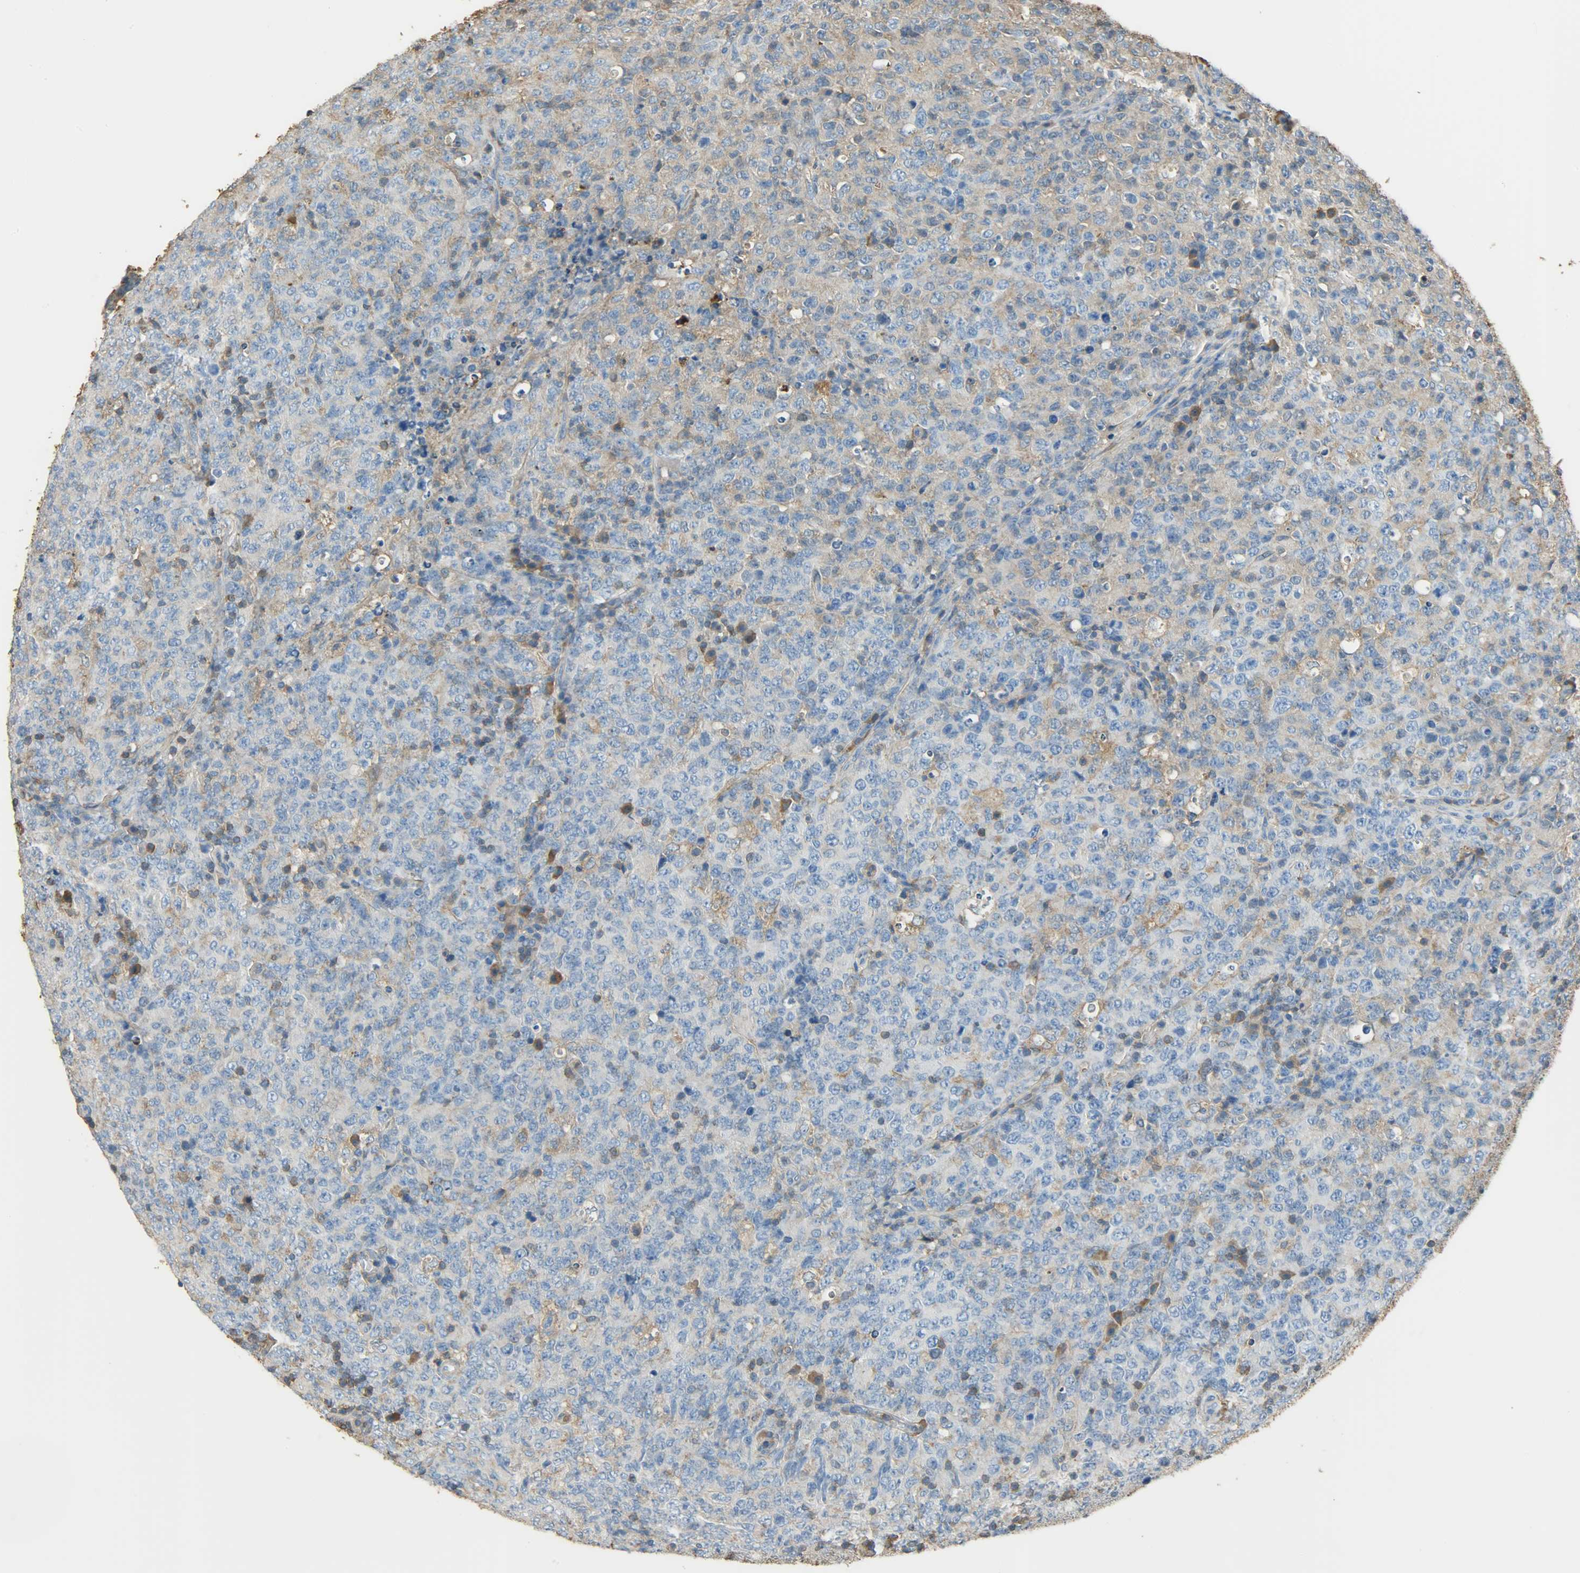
{"staining": {"intensity": "moderate", "quantity": "<25%", "location": "cytoplasmic/membranous"}, "tissue": "lymphoma", "cell_type": "Tumor cells", "image_type": "cancer", "snomed": [{"axis": "morphology", "description": "Malignant lymphoma, non-Hodgkin's type, High grade"}, {"axis": "topography", "description": "Tonsil"}], "caption": "Immunohistochemistry (IHC) photomicrograph of malignant lymphoma, non-Hodgkin's type (high-grade) stained for a protein (brown), which reveals low levels of moderate cytoplasmic/membranous positivity in approximately <25% of tumor cells.", "gene": "ANXA6", "patient": {"sex": "female", "age": 36}}